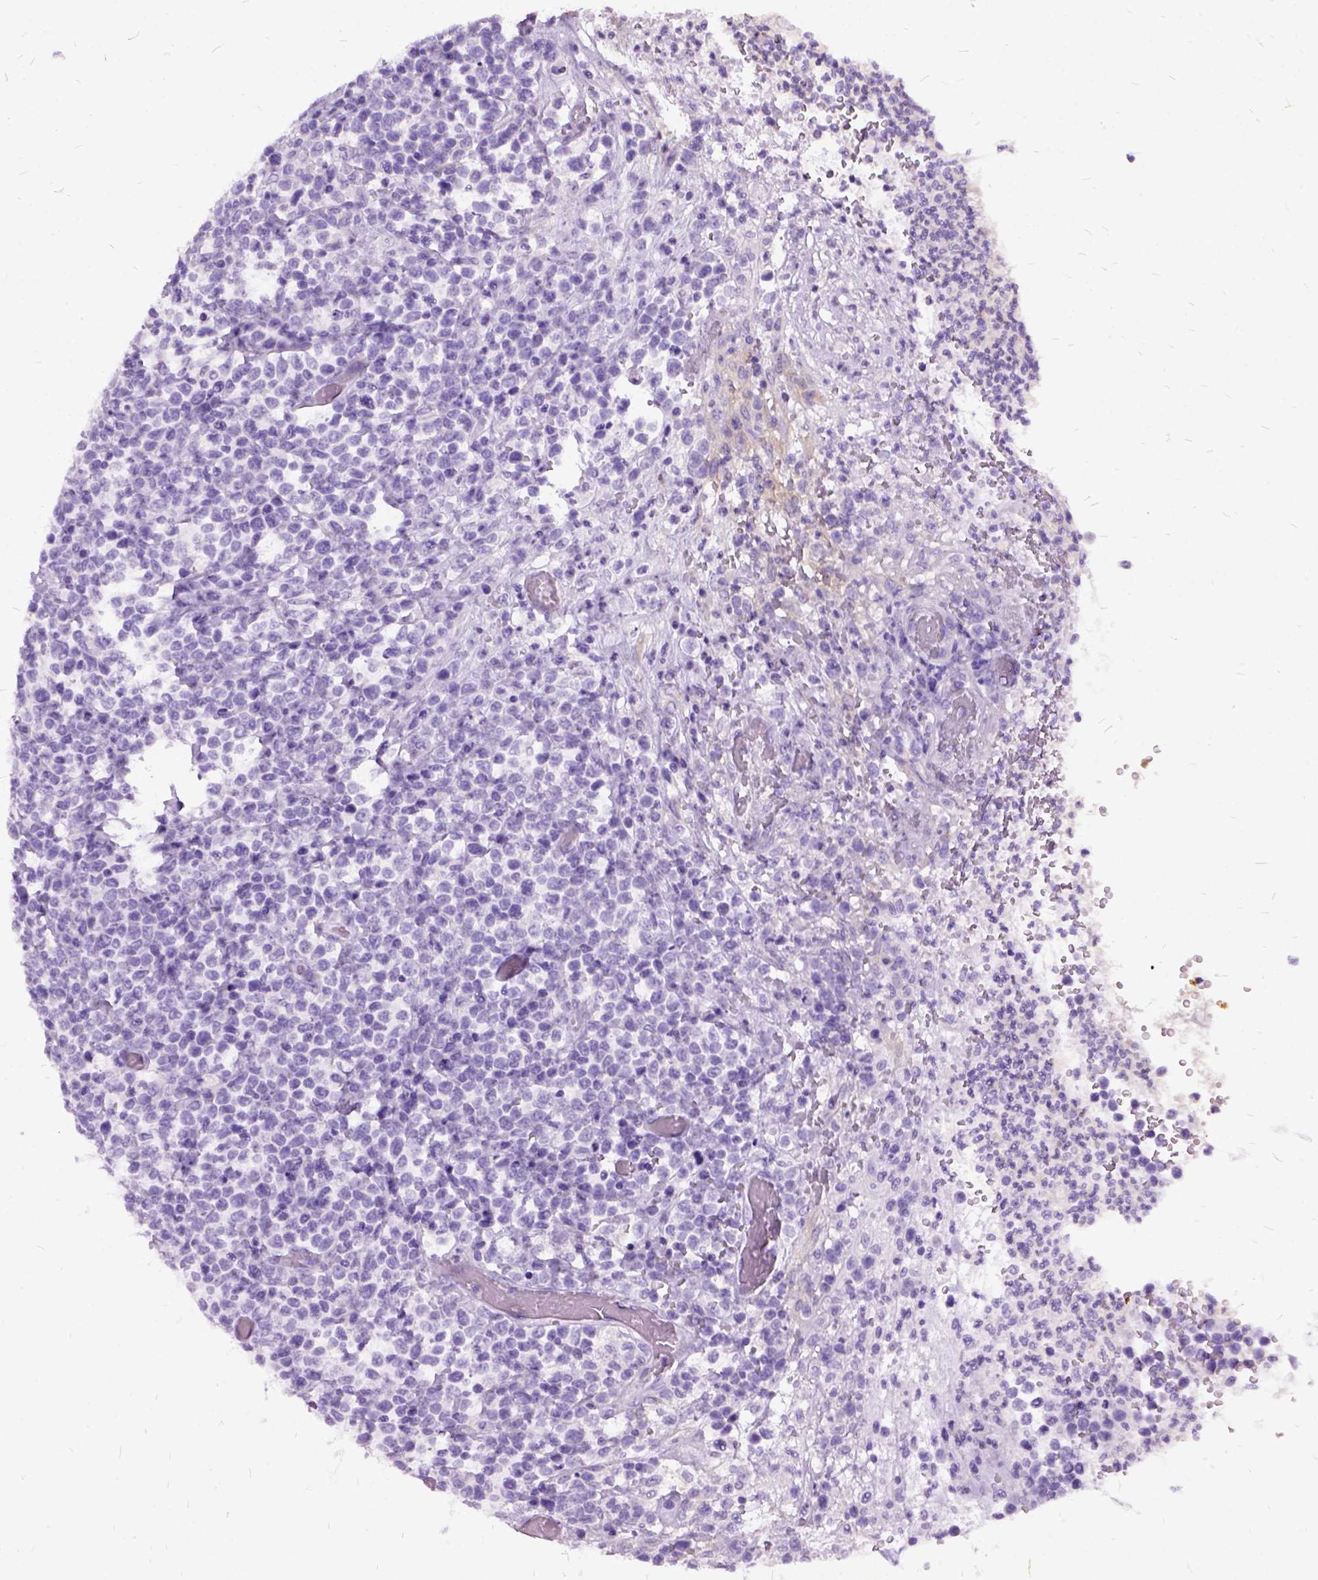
{"staining": {"intensity": "negative", "quantity": "none", "location": "none"}, "tissue": "lymphoma", "cell_type": "Tumor cells", "image_type": "cancer", "snomed": [{"axis": "morphology", "description": "Malignant lymphoma, non-Hodgkin's type, High grade"}, {"axis": "topography", "description": "Soft tissue"}], "caption": "Tumor cells show no significant protein positivity in malignant lymphoma, non-Hodgkin's type (high-grade). (DAB (3,3'-diaminobenzidine) immunohistochemistry (IHC) visualized using brightfield microscopy, high magnification).", "gene": "MME", "patient": {"sex": "female", "age": 56}}